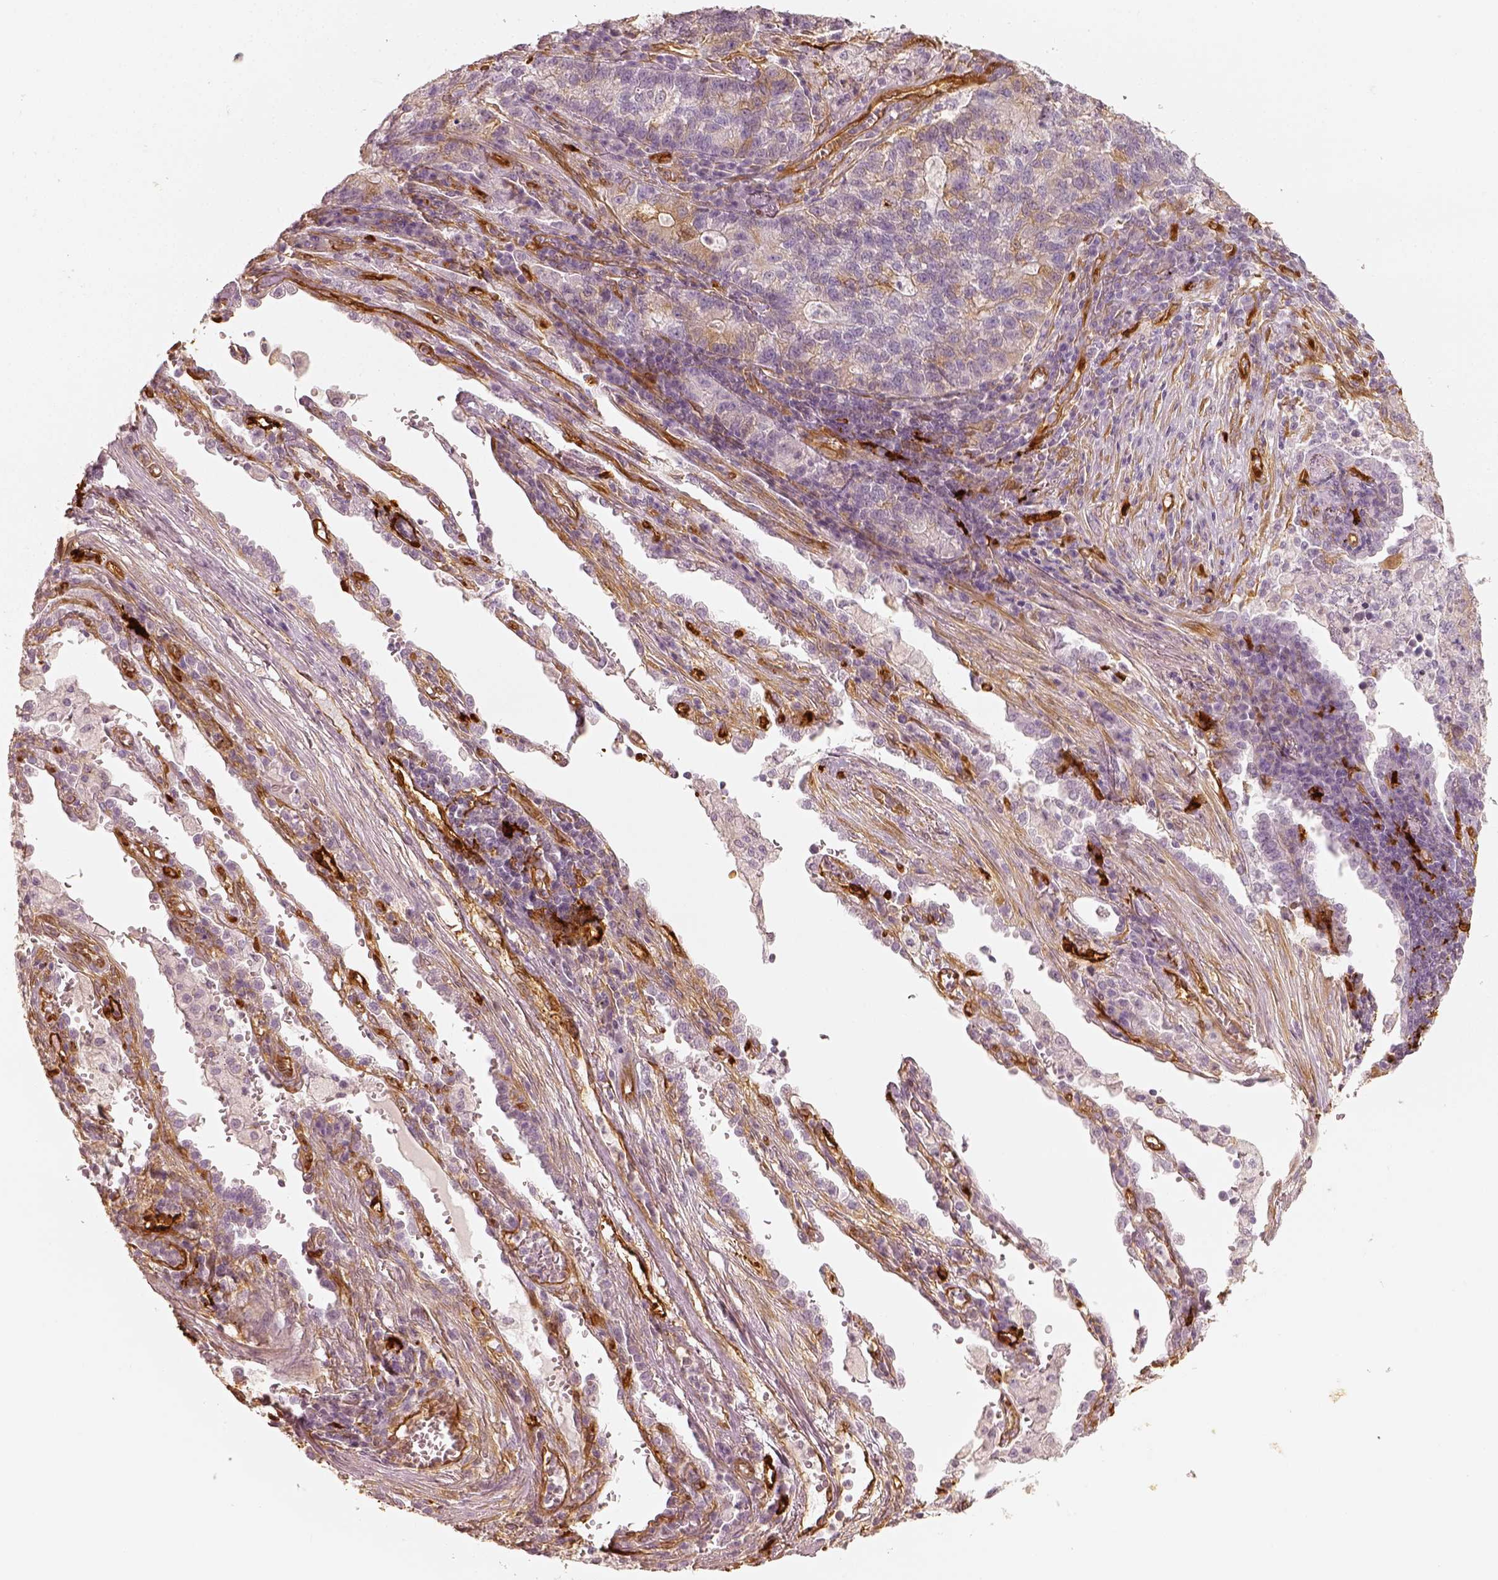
{"staining": {"intensity": "weak", "quantity": "<25%", "location": "cytoplasmic/membranous"}, "tissue": "lung cancer", "cell_type": "Tumor cells", "image_type": "cancer", "snomed": [{"axis": "morphology", "description": "Adenocarcinoma, NOS"}, {"axis": "topography", "description": "Lung"}], "caption": "An immunohistochemistry image of lung cancer is shown. There is no staining in tumor cells of lung cancer.", "gene": "FSCN1", "patient": {"sex": "male", "age": 57}}